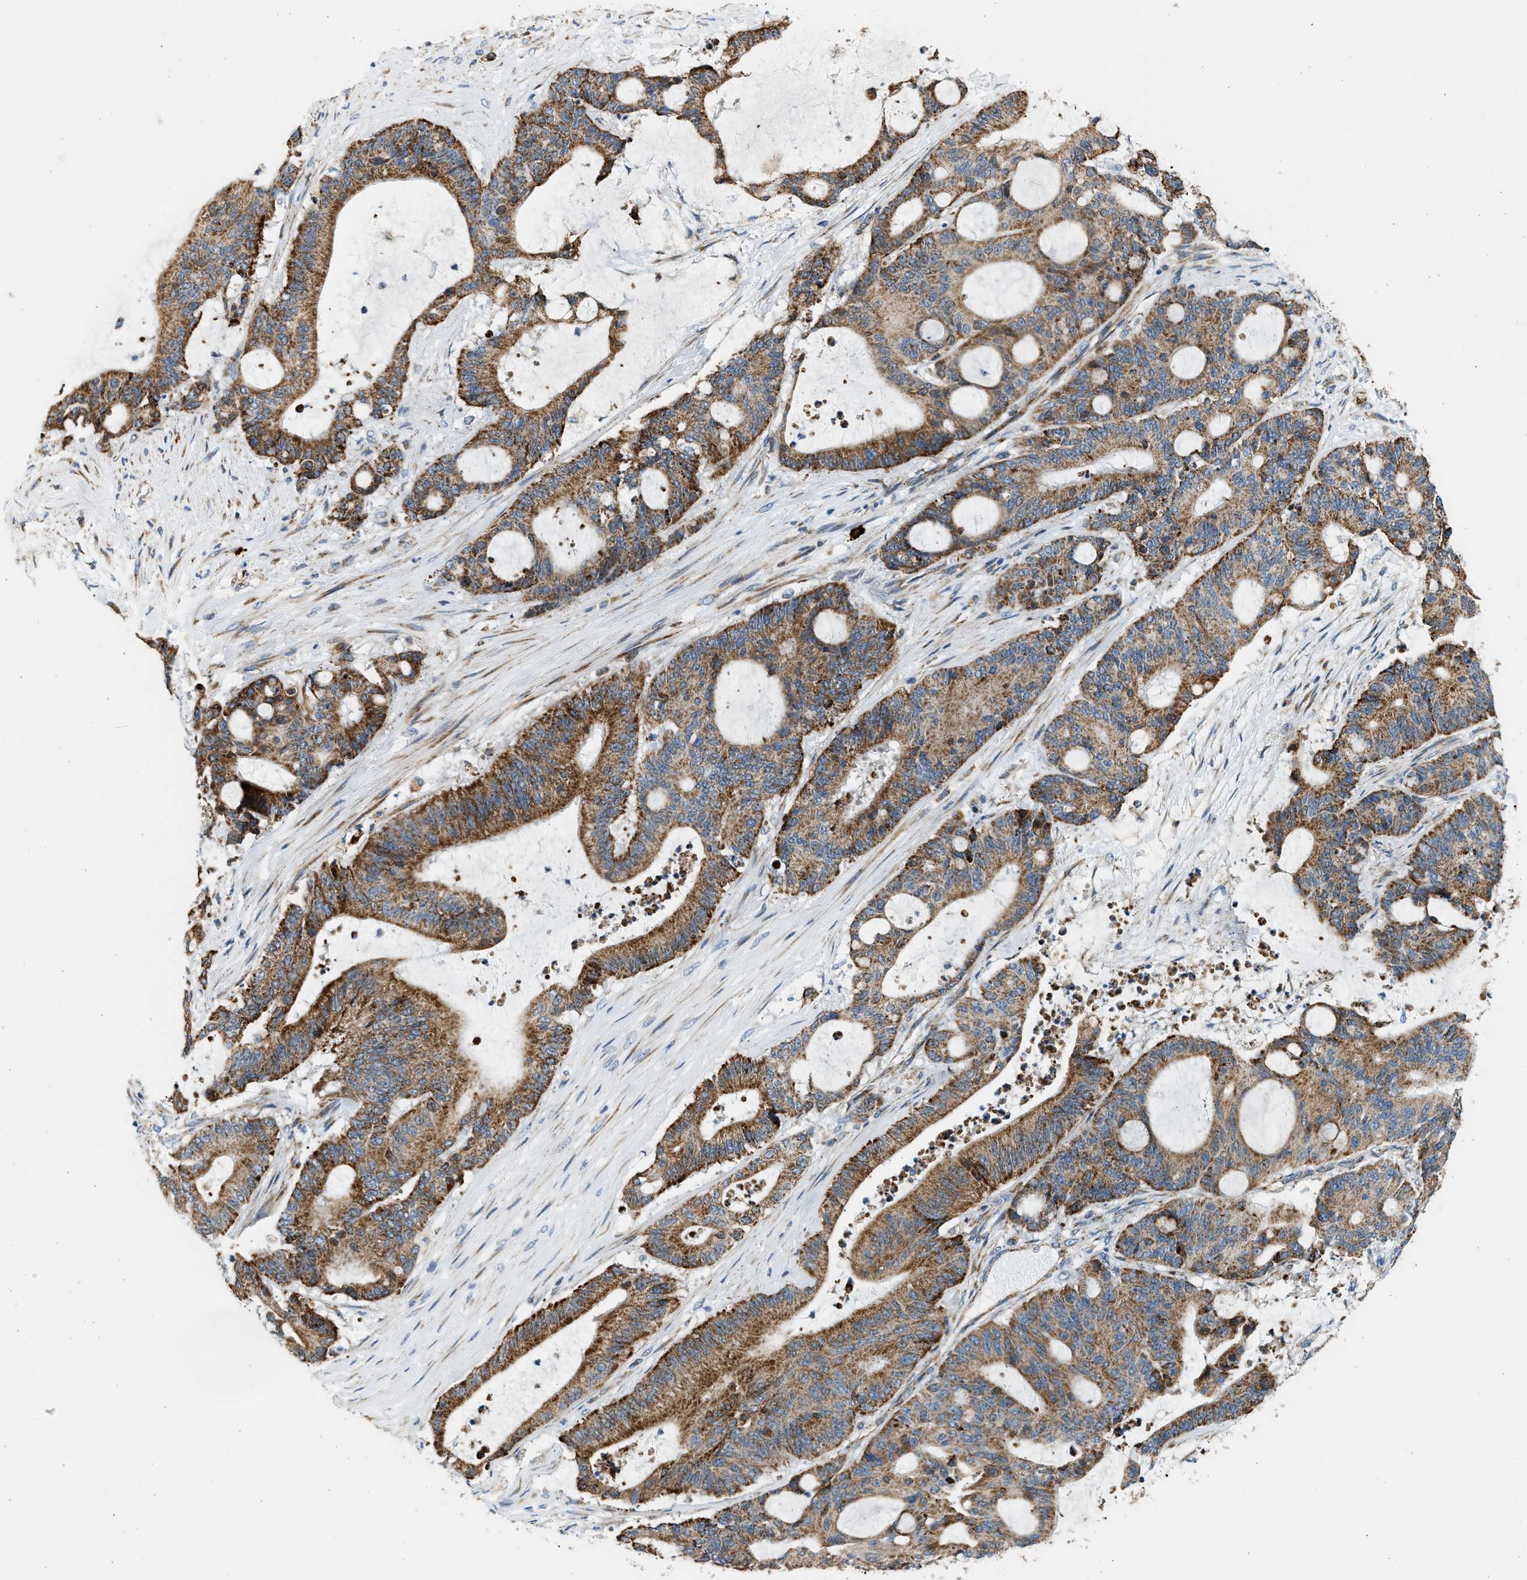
{"staining": {"intensity": "strong", "quantity": ">75%", "location": "cytoplasmic/membranous"}, "tissue": "liver cancer", "cell_type": "Tumor cells", "image_type": "cancer", "snomed": [{"axis": "morphology", "description": "Cholangiocarcinoma"}, {"axis": "topography", "description": "Liver"}], "caption": "High-magnification brightfield microscopy of liver cancer stained with DAB (3,3'-diaminobenzidine) (brown) and counterstained with hematoxylin (blue). tumor cells exhibit strong cytoplasmic/membranous staining is seen in approximately>75% of cells.", "gene": "KCNMB3", "patient": {"sex": "female", "age": 73}}